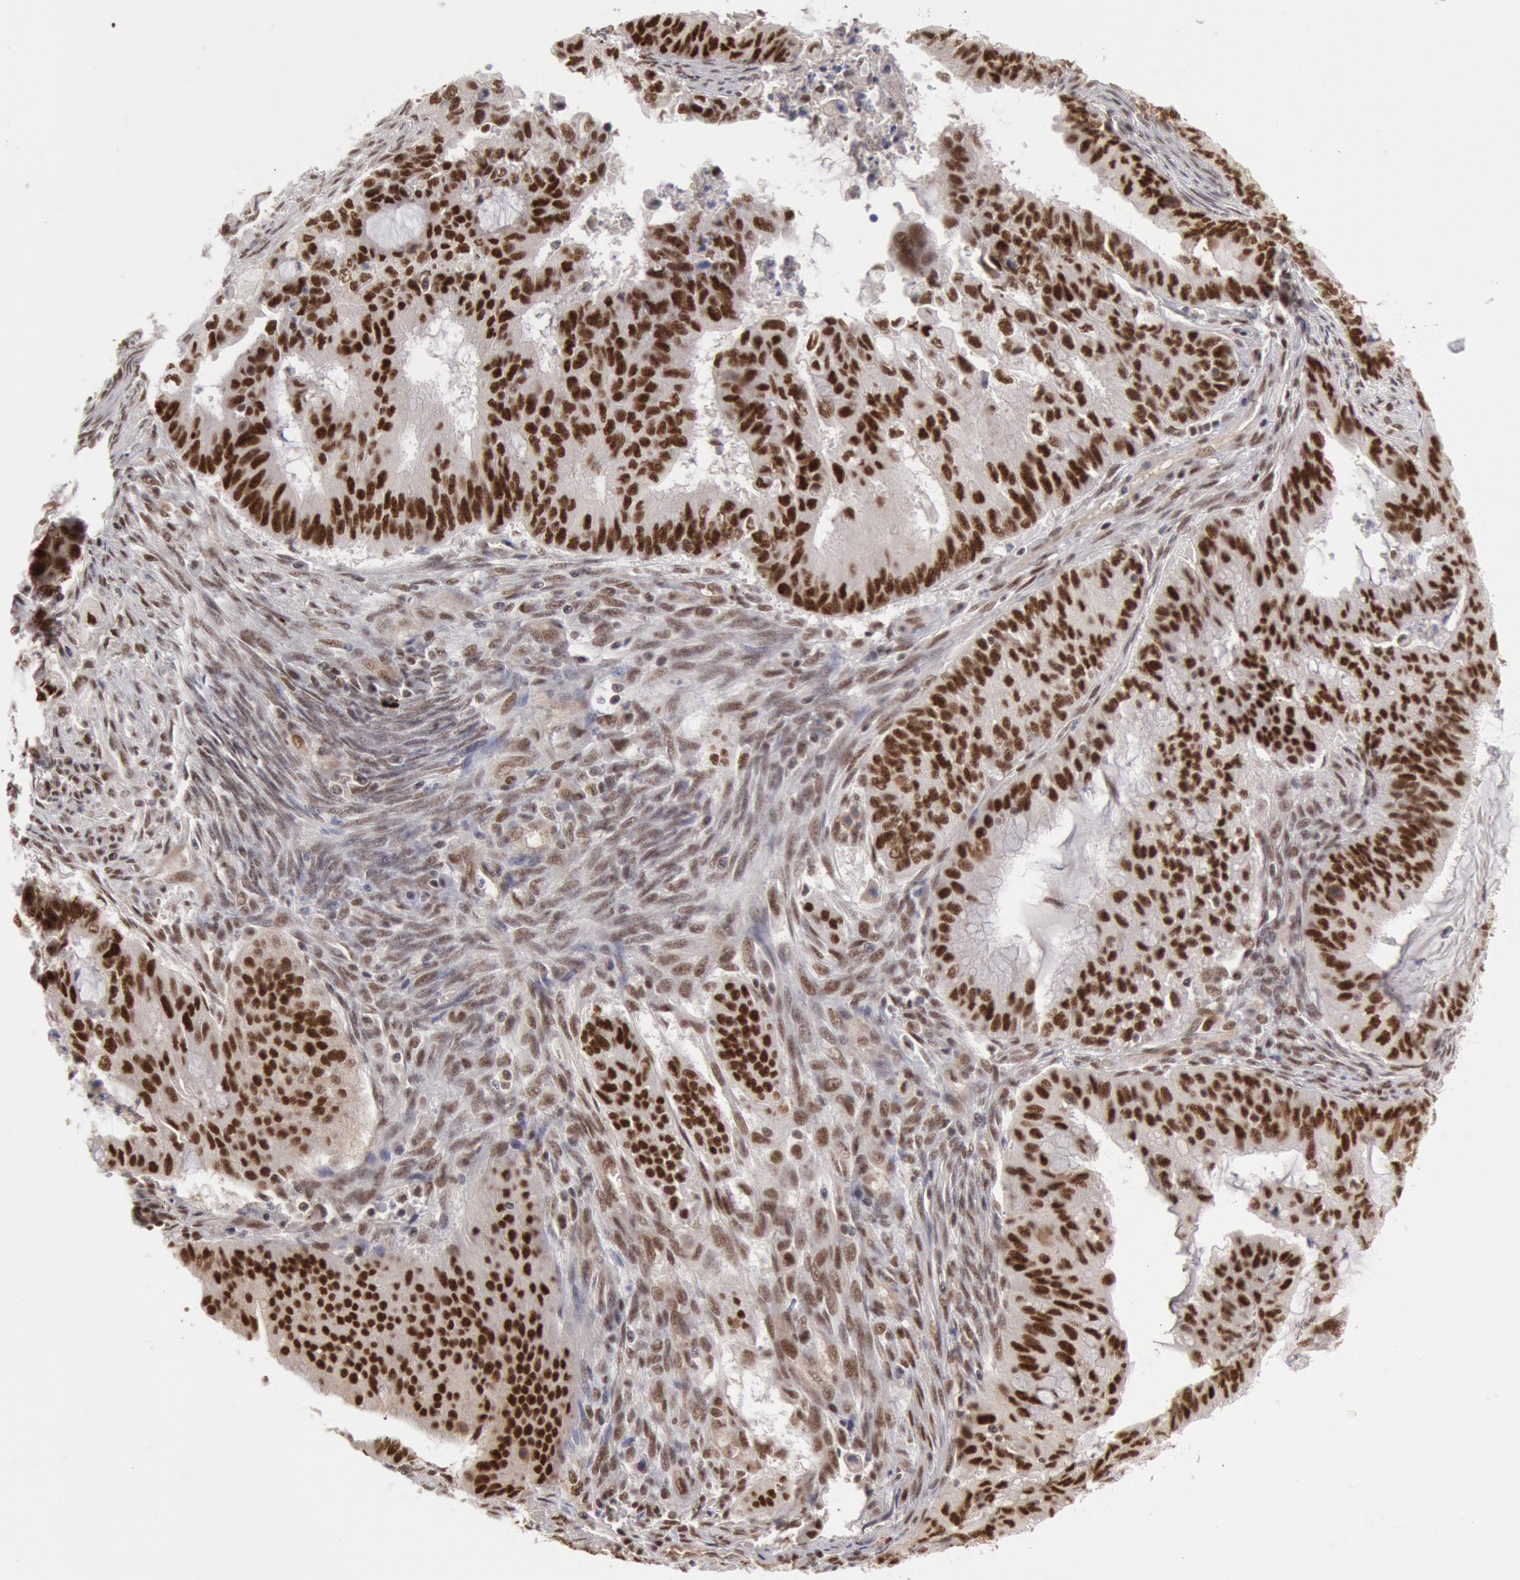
{"staining": {"intensity": "moderate", "quantity": ">75%", "location": "nuclear"}, "tissue": "endometrial cancer", "cell_type": "Tumor cells", "image_type": "cancer", "snomed": [{"axis": "morphology", "description": "Adenocarcinoma, NOS"}, {"axis": "topography", "description": "Endometrium"}], "caption": "Immunohistochemistry (IHC) photomicrograph of human endometrial cancer (adenocarcinoma) stained for a protein (brown), which shows medium levels of moderate nuclear positivity in approximately >75% of tumor cells.", "gene": "PPP4R3B", "patient": {"sex": "female", "age": 75}}